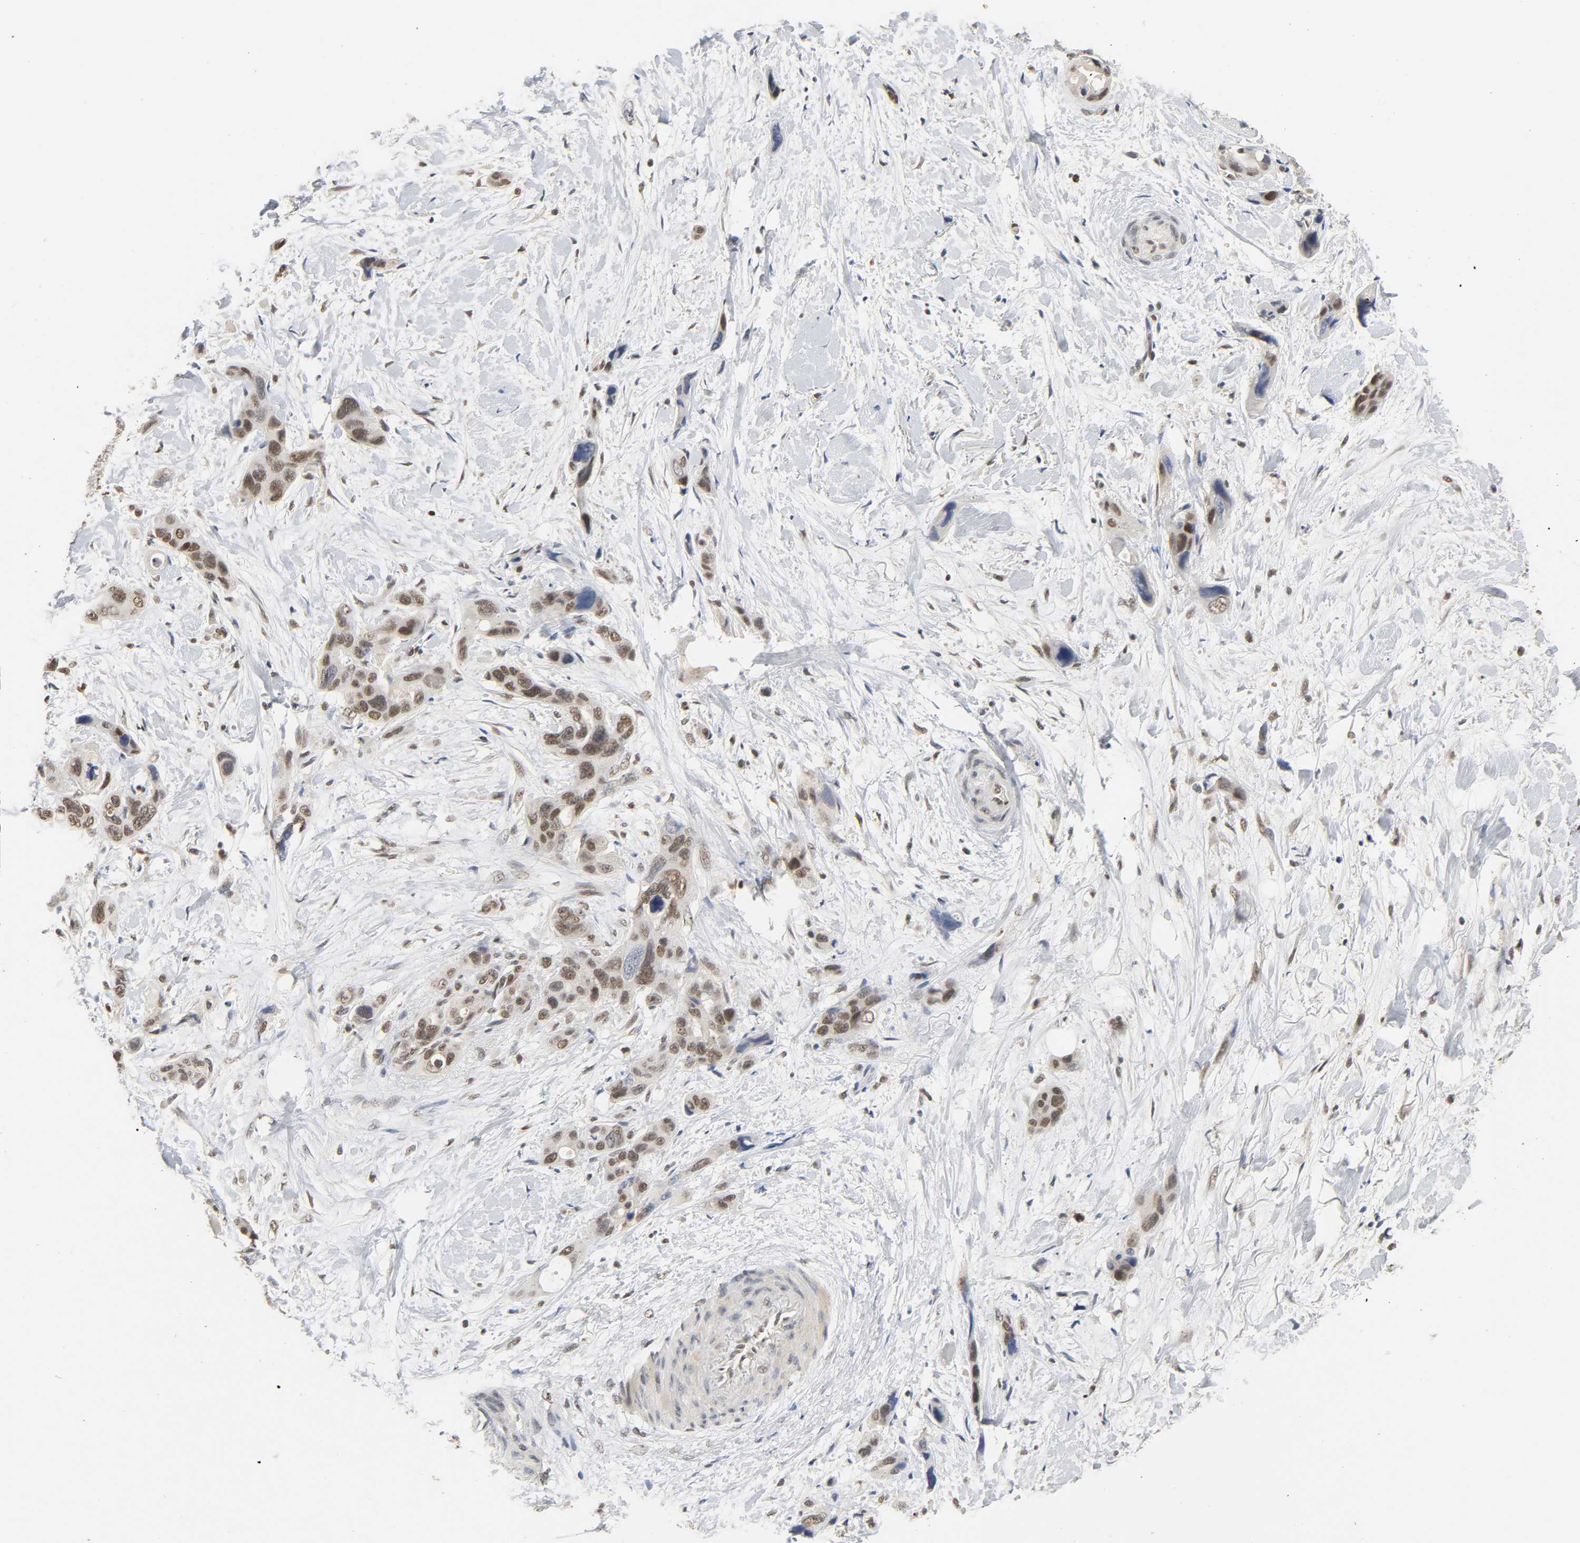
{"staining": {"intensity": "moderate", "quantity": ">75%", "location": "nuclear"}, "tissue": "pancreatic cancer", "cell_type": "Tumor cells", "image_type": "cancer", "snomed": [{"axis": "morphology", "description": "Adenocarcinoma, NOS"}, {"axis": "topography", "description": "Pancreas"}], "caption": "Immunohistochemistry (IHC) photomicrograph of neoplastic tissue: human adenocarcinoma (pancreatic) stained using IHC demonstrates medium levels of moderate protein expression localized specifically in the nuclear of tumor cells, appearing as a nuclear brown color.", "gene": "NCOA6", "patient": {"sex": "male", "age": 46}}